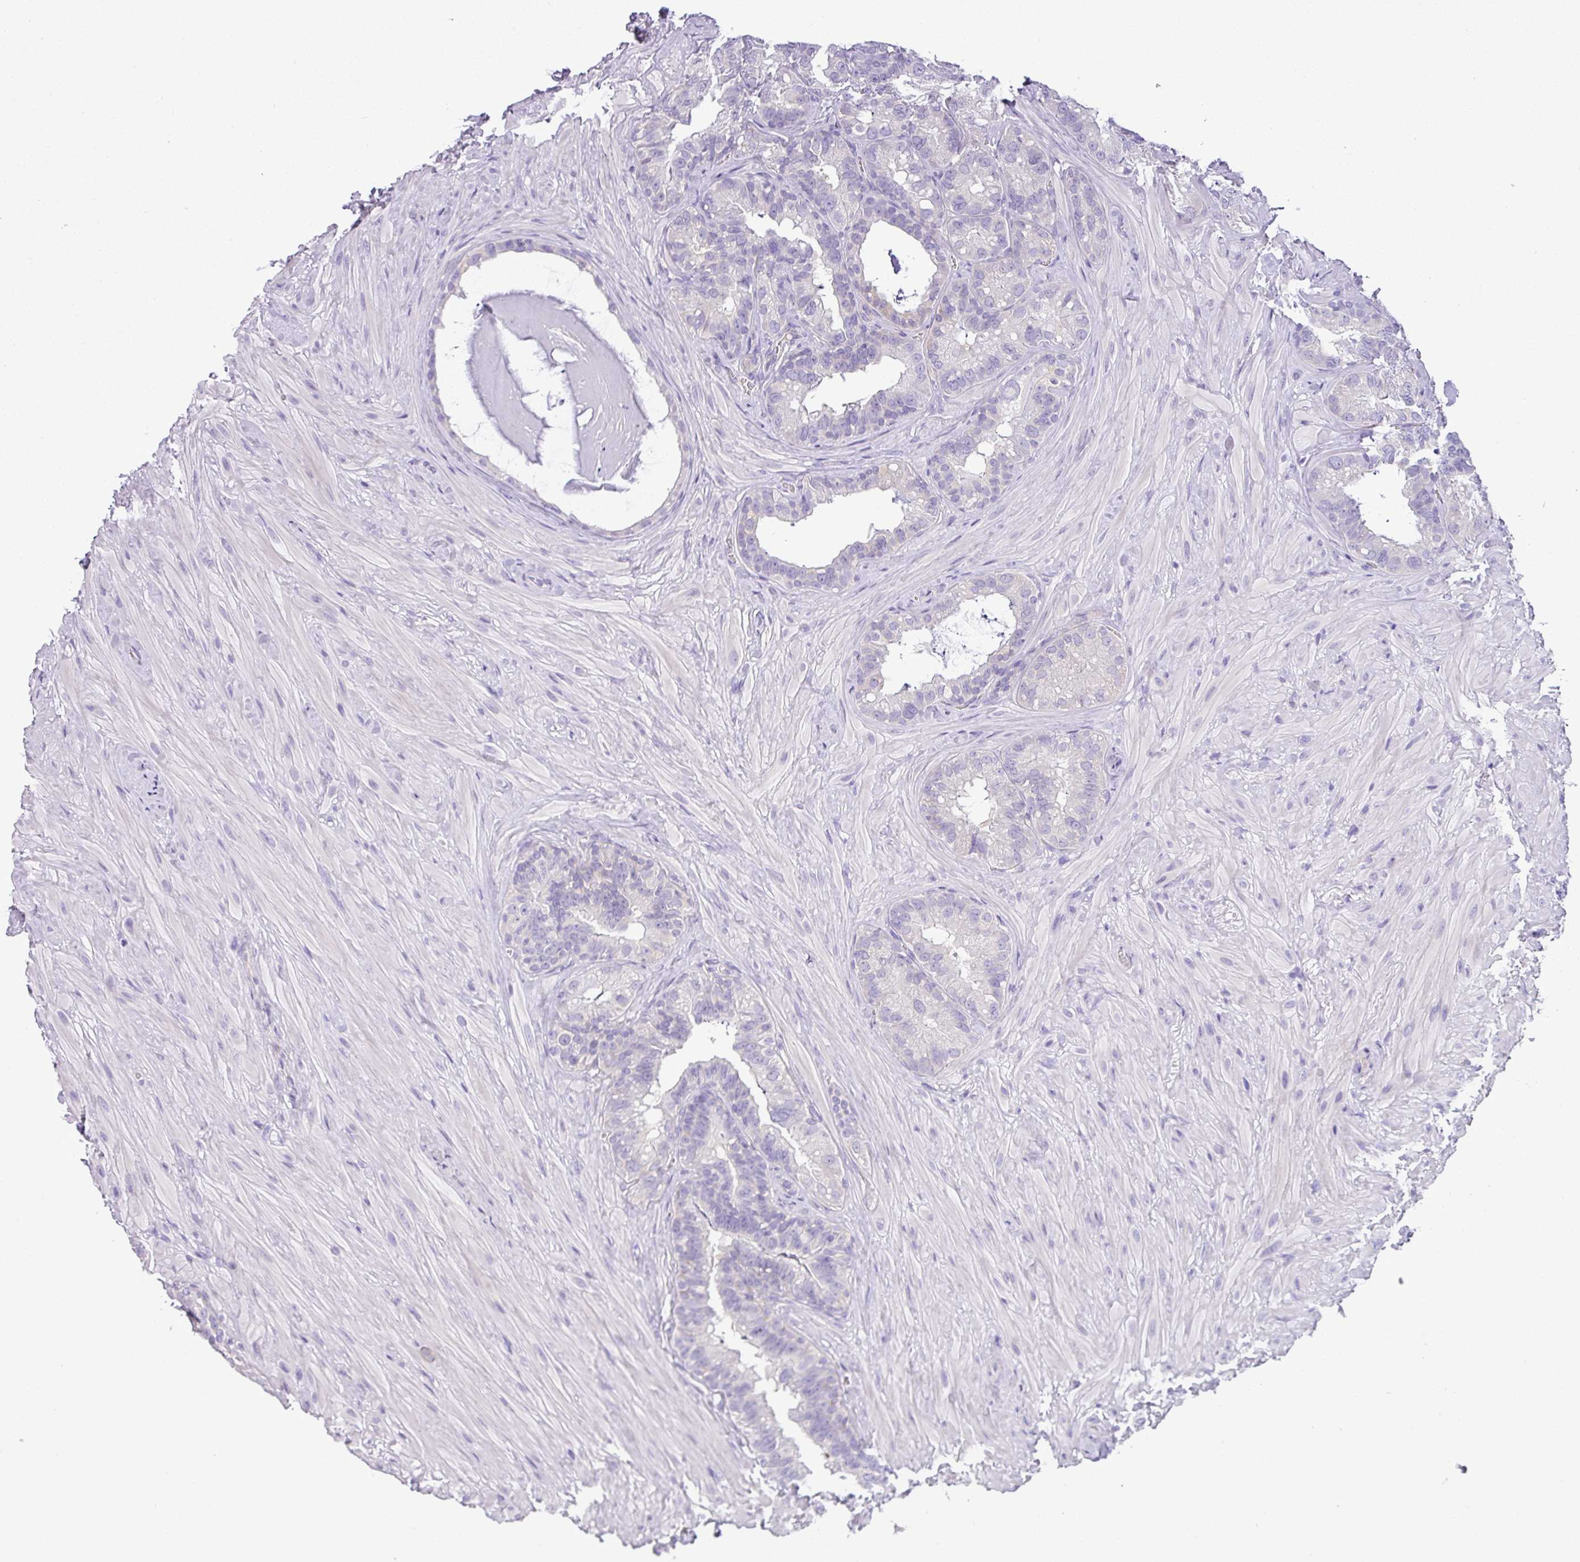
{"staining": {"intensity": "negative", "quantity": "none", "location": "none"}, "tissue": "seminal vesicle", "cell_type": "Glandular cells", "image_type": "normal", "snomed": [{"axis": "morphology", "description": "Normal tissue, NOS"}, {"axis": "topography", "description": "Seminal veicle"}], "caption": "DAB (3,3'-diaminobenzidine) immunohistochemical staining of benign human seminal vesicle demonstrates no significant expression in glandular cells.", "gene": "ENSG00000273748", "patient": {"sex": "male", "age": 60}}